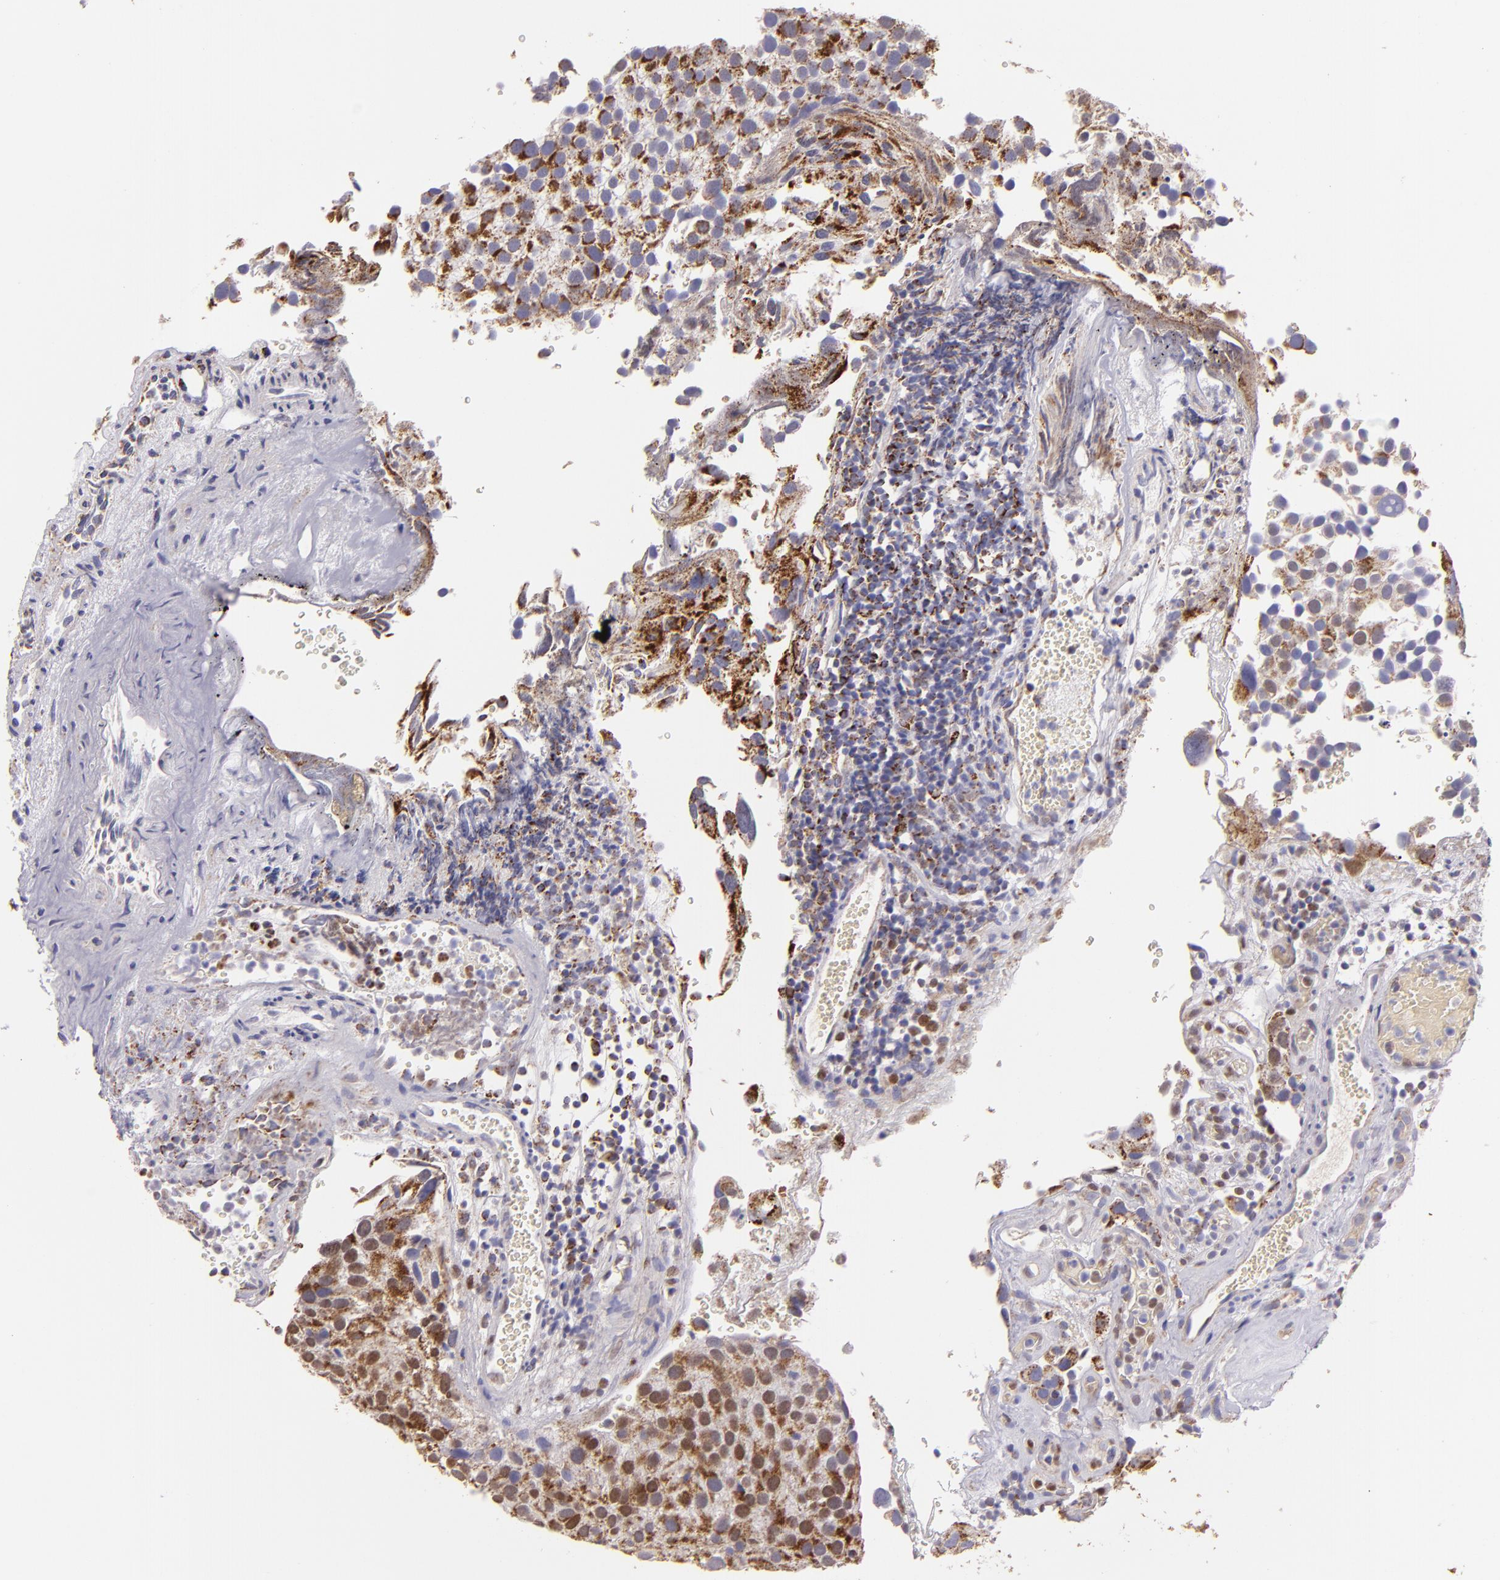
{"staining": {"intensity": "moderate", "quantity": ">75%", "location": "cytoplasmic/membranous"}, "tissue": "urothelial cancer", "cell_type": "Tumor cells", "image_type": "cancer", "snomed": [{"axis": "morphology", "description": "Urothelial carcinoma, High grade"}, {"axis": "topography", "description": "Urinary bladder"}], "caption": "Brown immunohistochemical staining in urothelial cancer exhibits moderate cytoplasmic/membranous staining in approximately >75% of tumor cells.", "gene": "HSPD1", "patient": {"sex": "male", "age": 72}}